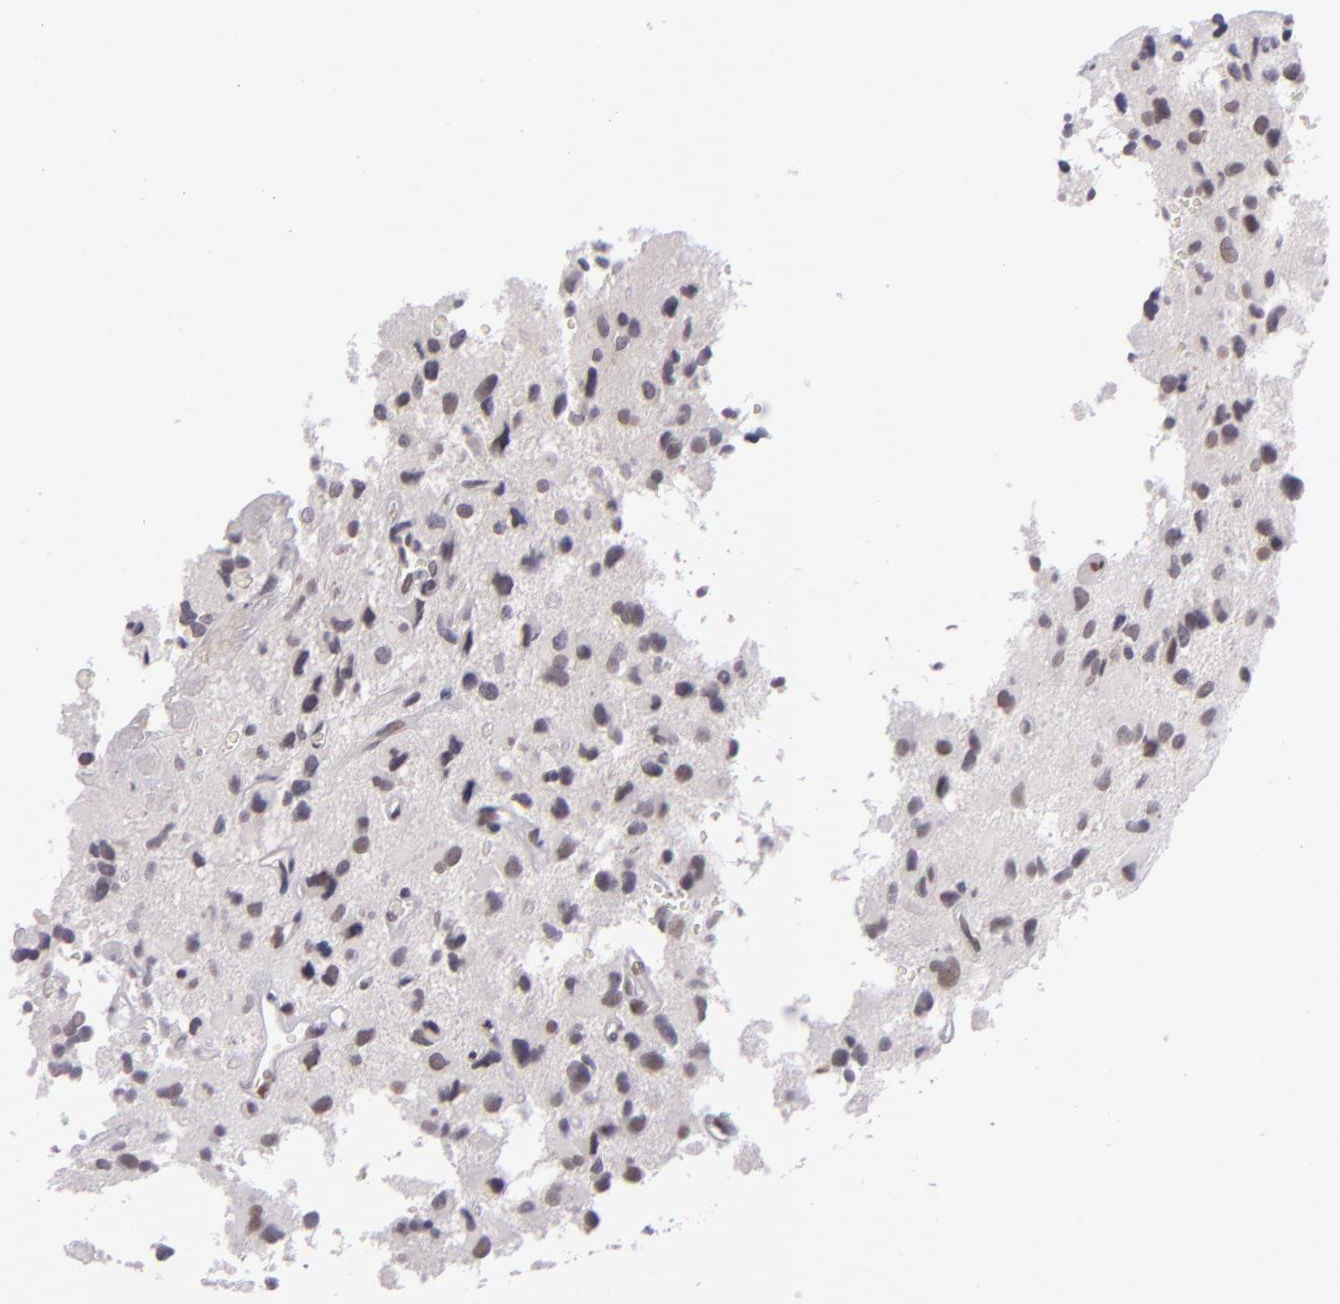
{"staining": {"intensity": "weak", "quantity": "<25%", "location": "nuclear"}, "tissue": "glioma", "cell_type": "Tumor cells", "image_type": "cancer", "snomed": [{"axis": "morphology", "description": "Glioma, malignant, High grade"}, {"axis": "topography", "description": "Brain"}], "caption": "Tumor cells show no significant staining in glioma.", "gene": "ZNF205", "patient": {"sex": "male", "age": 69}}